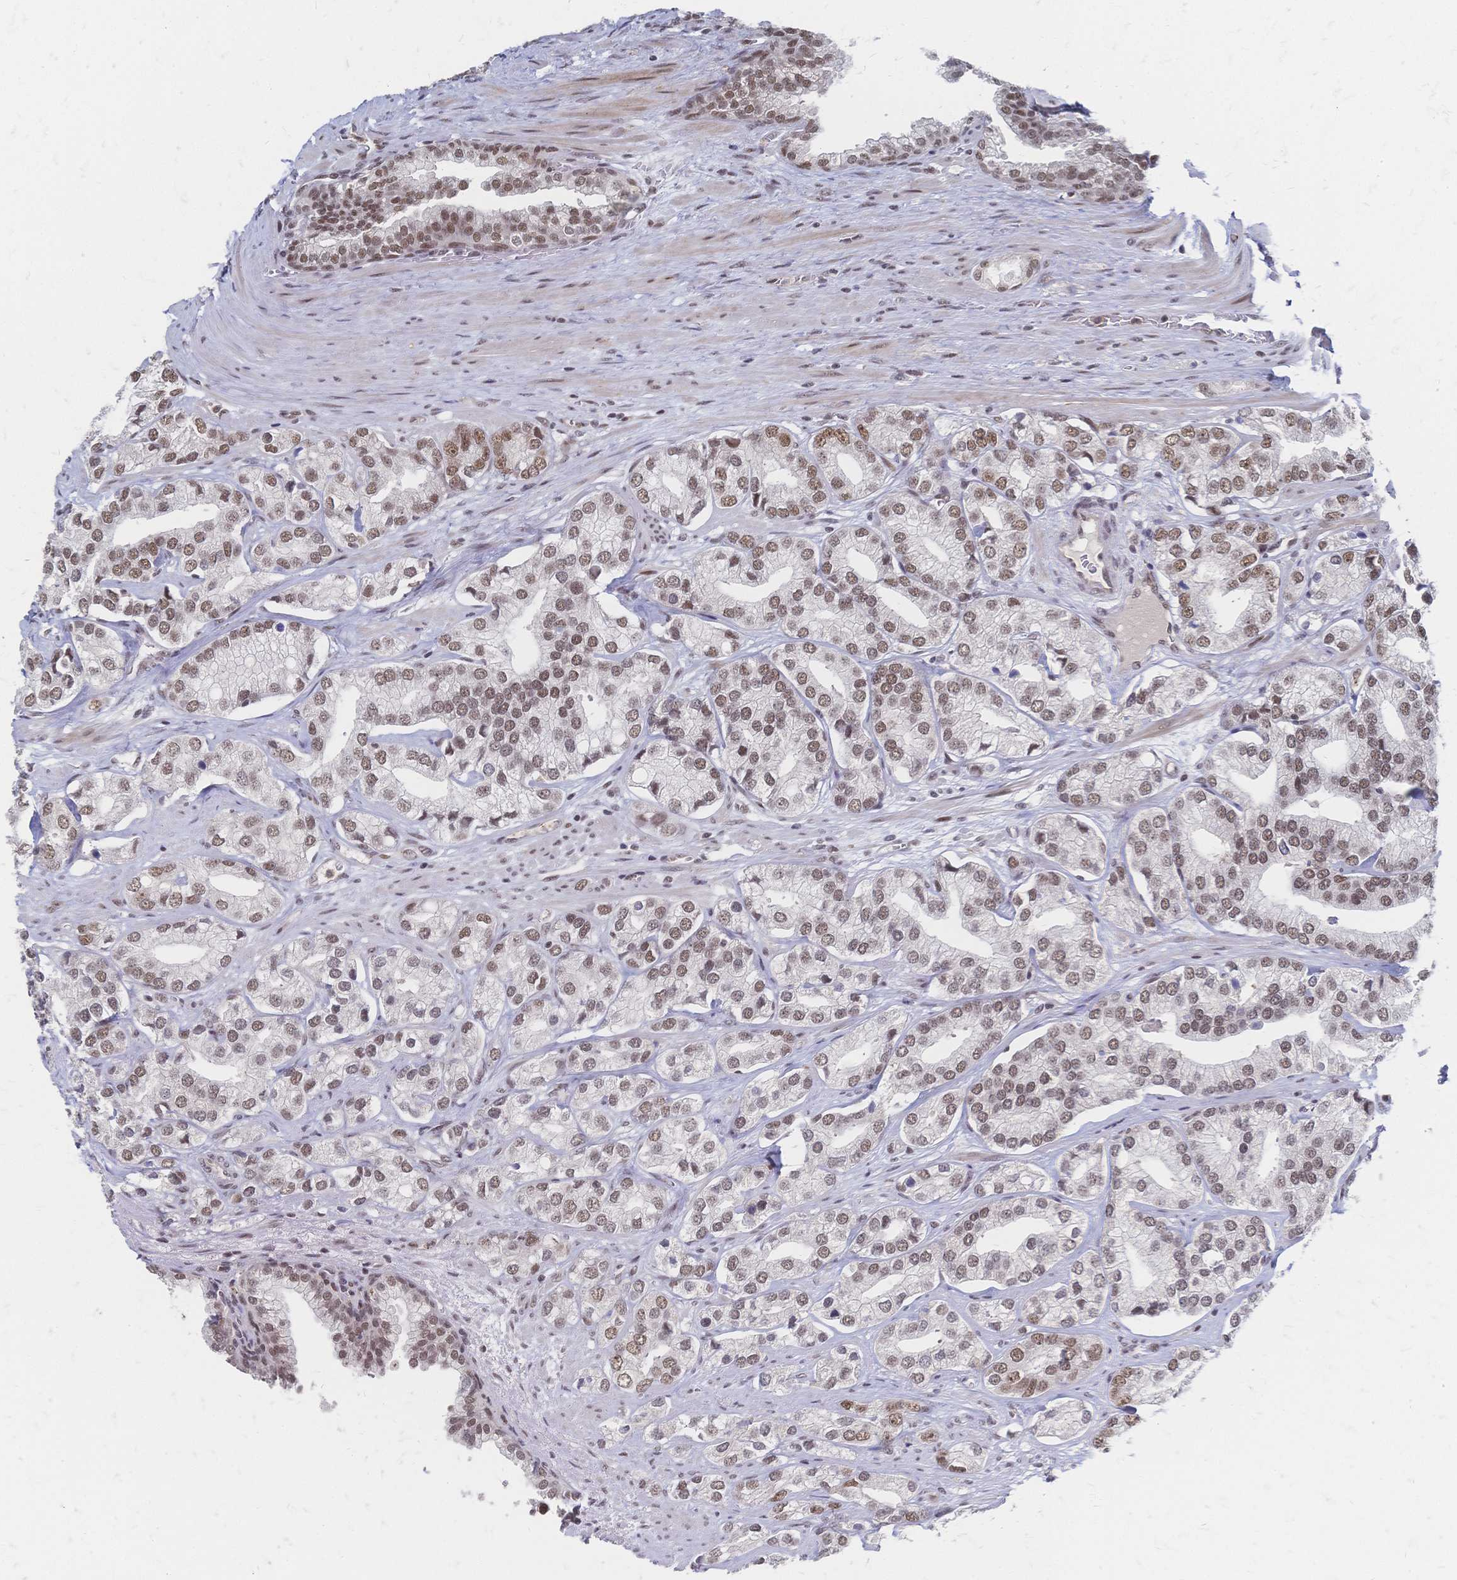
{"staining": {"intensity": "moderate", "quantity": "25%-75%", "location": "nuclear"}, "tissue": "prostate cancer", "cell_type": "Tumor cells", "image_type": "cancer", "snomed": [{"axis": "morphology", "description": "Adenocarcinoma, High grade"}, {"axis": "topography", "description": "Prostate"}], "caption": "Prostate cancer stained for a protein shows moderate nuclear positivity in tumor cells.", "gene": "NELFA", "patient": {"sex": "male", "age": 58}}